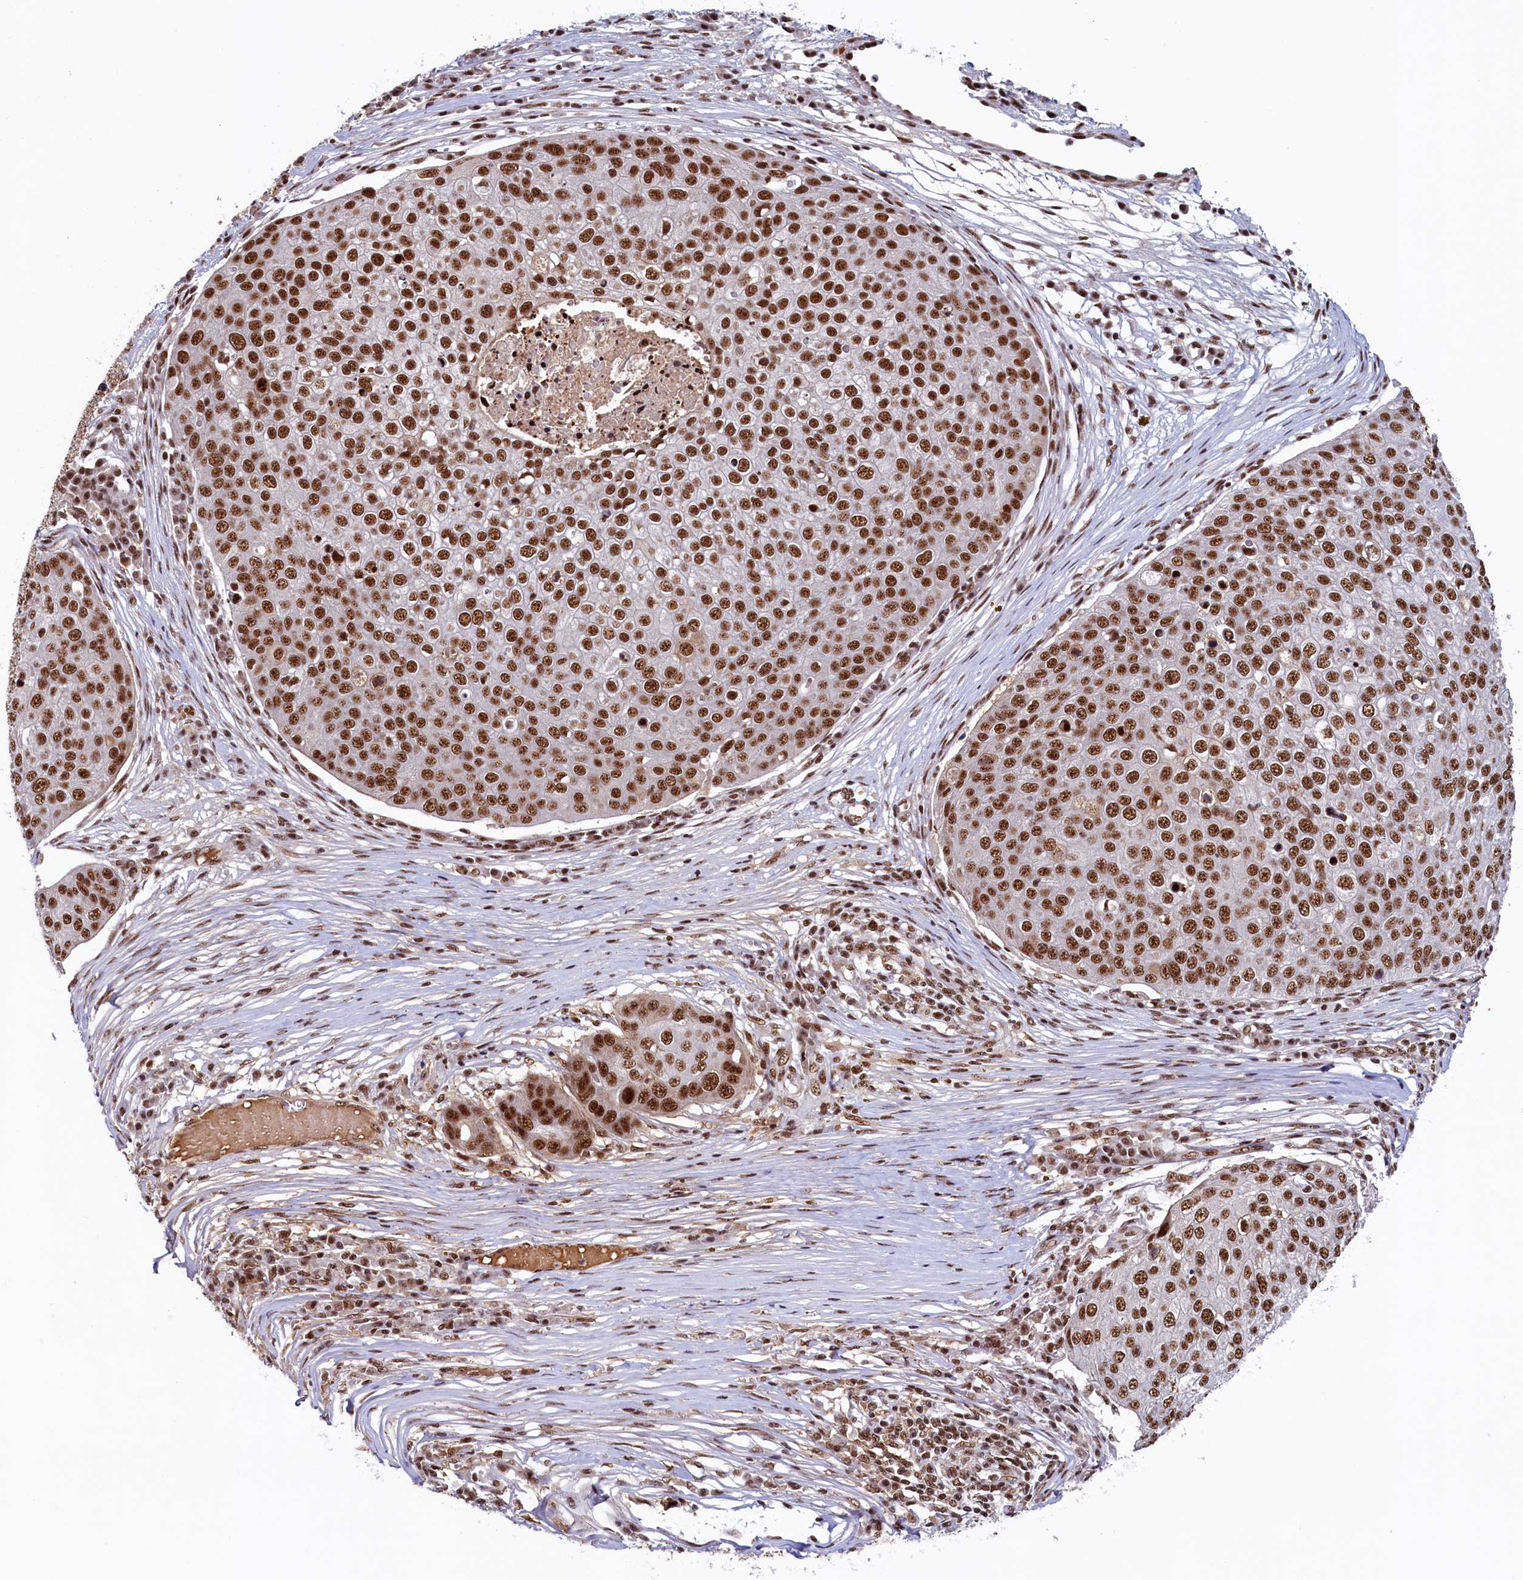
{"staining": {"intensity": "strong", "quantity": ">75%", "location": "cytoplasmic/membranous,nuclear"}, "tissue": "skin cancer", "cell_type": "Tumor cells", "image_type": "cancer", "snomed": [{"axis": "morphology", "description": "Squamous cell carcinoma, NOS"}, {"axis": "topography", "description": "Skin"}], "caption": "DAB (3,3'-diaminobenzidine) immunohistochemical staining of human squamous cell carcinoma (skin) demonstrates strong cytoplasmic/membranous and nuclear protein expression in approximately >75% of tumor cells.", "gene": "ZC3H18", "patient": {"sex": "male", "age": 71}}